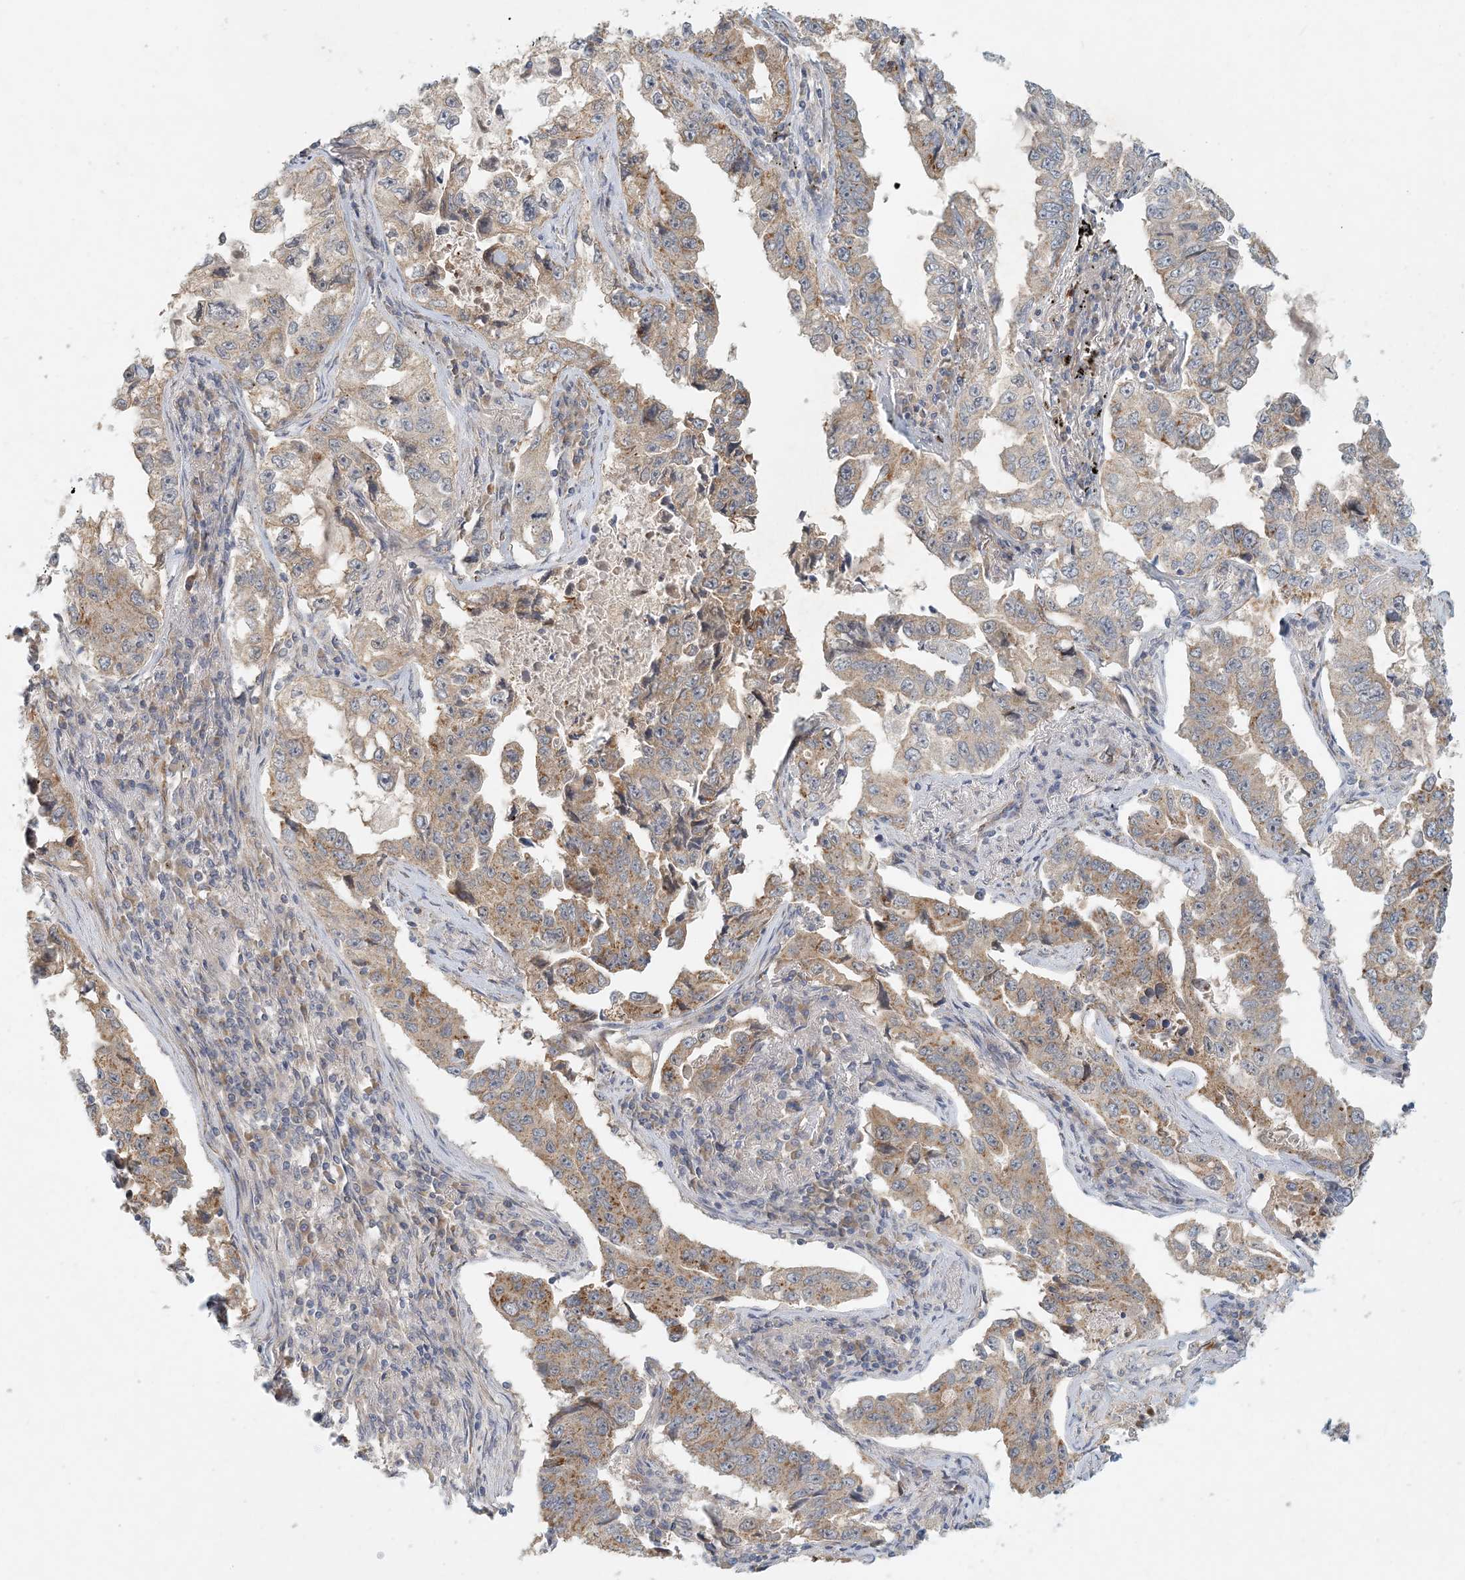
{"staining": {"intensity": "moderate", "quantity": ">75%", "location": "cytoplasmic/membranous"}, "tissue": "lung cancer", "cell_type": "Tumor cells", "image_type": "cancer", "snomed": [{"axis": "morphology", "description": "Adenocarcinoma, NOS"}, {"axis": "topography", "description": "Lung"}], "caption": "Immunohistochemical staining of lung cancer (adenocarcinoma) shows medium levels of moderate cytoplasmic/membranous staining in about >75% of tumor cells.", "gene": "ZBTB3", "patient": {"sex": "female", "age": 51}}